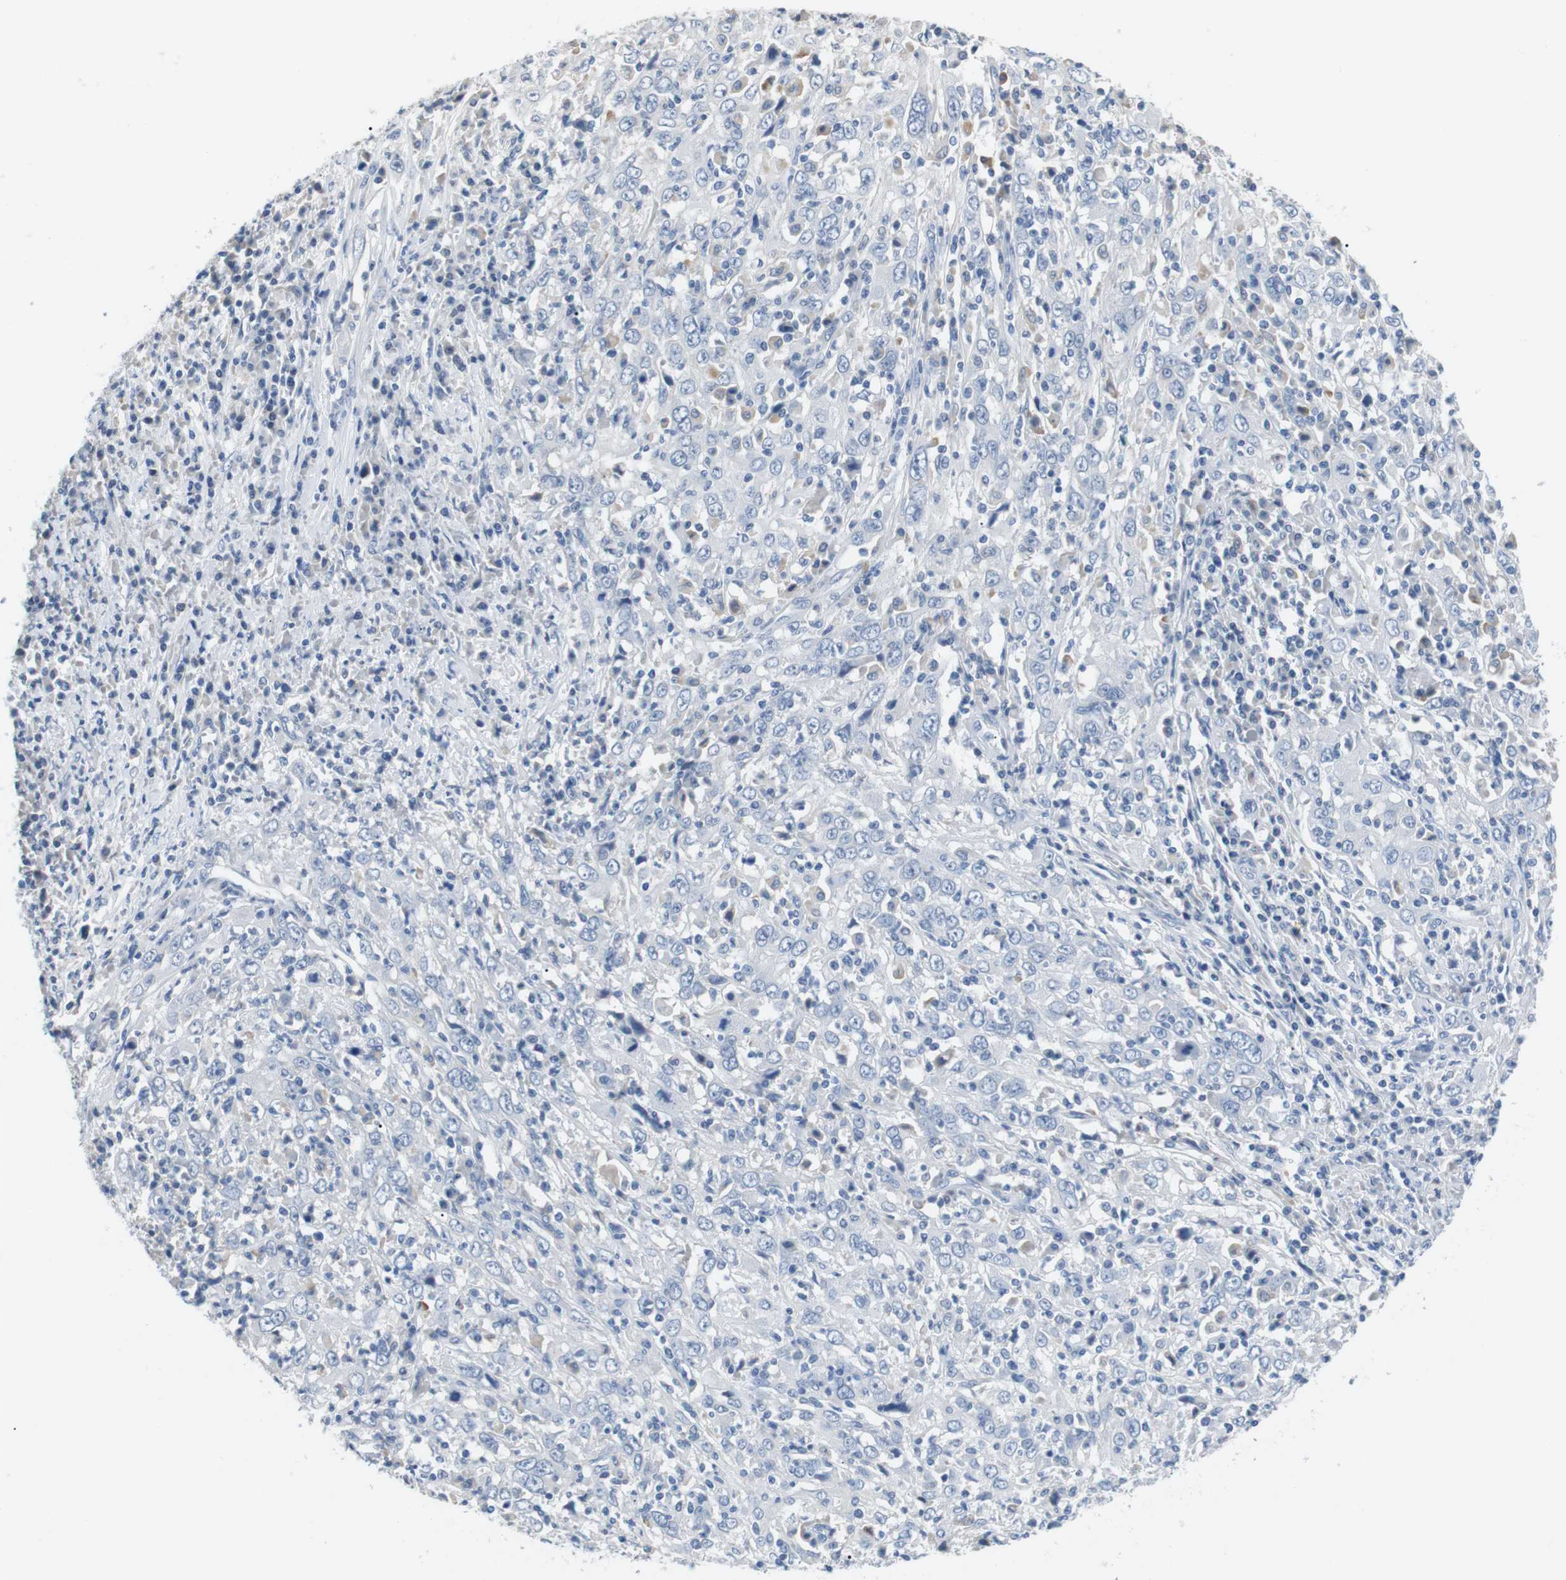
{"staining": {"intensity": "negative", "quantity": "none", "location": "none"}, "tissue": "cervical cancer", "cell_type": "Tumor cells", "image_type": "cancer", "snomed": [{"axis": "morphology", "description": "Squamous cell carcinoma, NOS"}, {"axis": "topography", "description": "Cervix"}], "caption": "Immunohistochemistry photomicrograph of neoplastic tissue: human cervical cancer (squamous cell carcinoma) stained with DAB displays no significant protein positivity in tumor cells.", "gene": "FCGRT", "patient": {"sex": "female", "age": 46}}